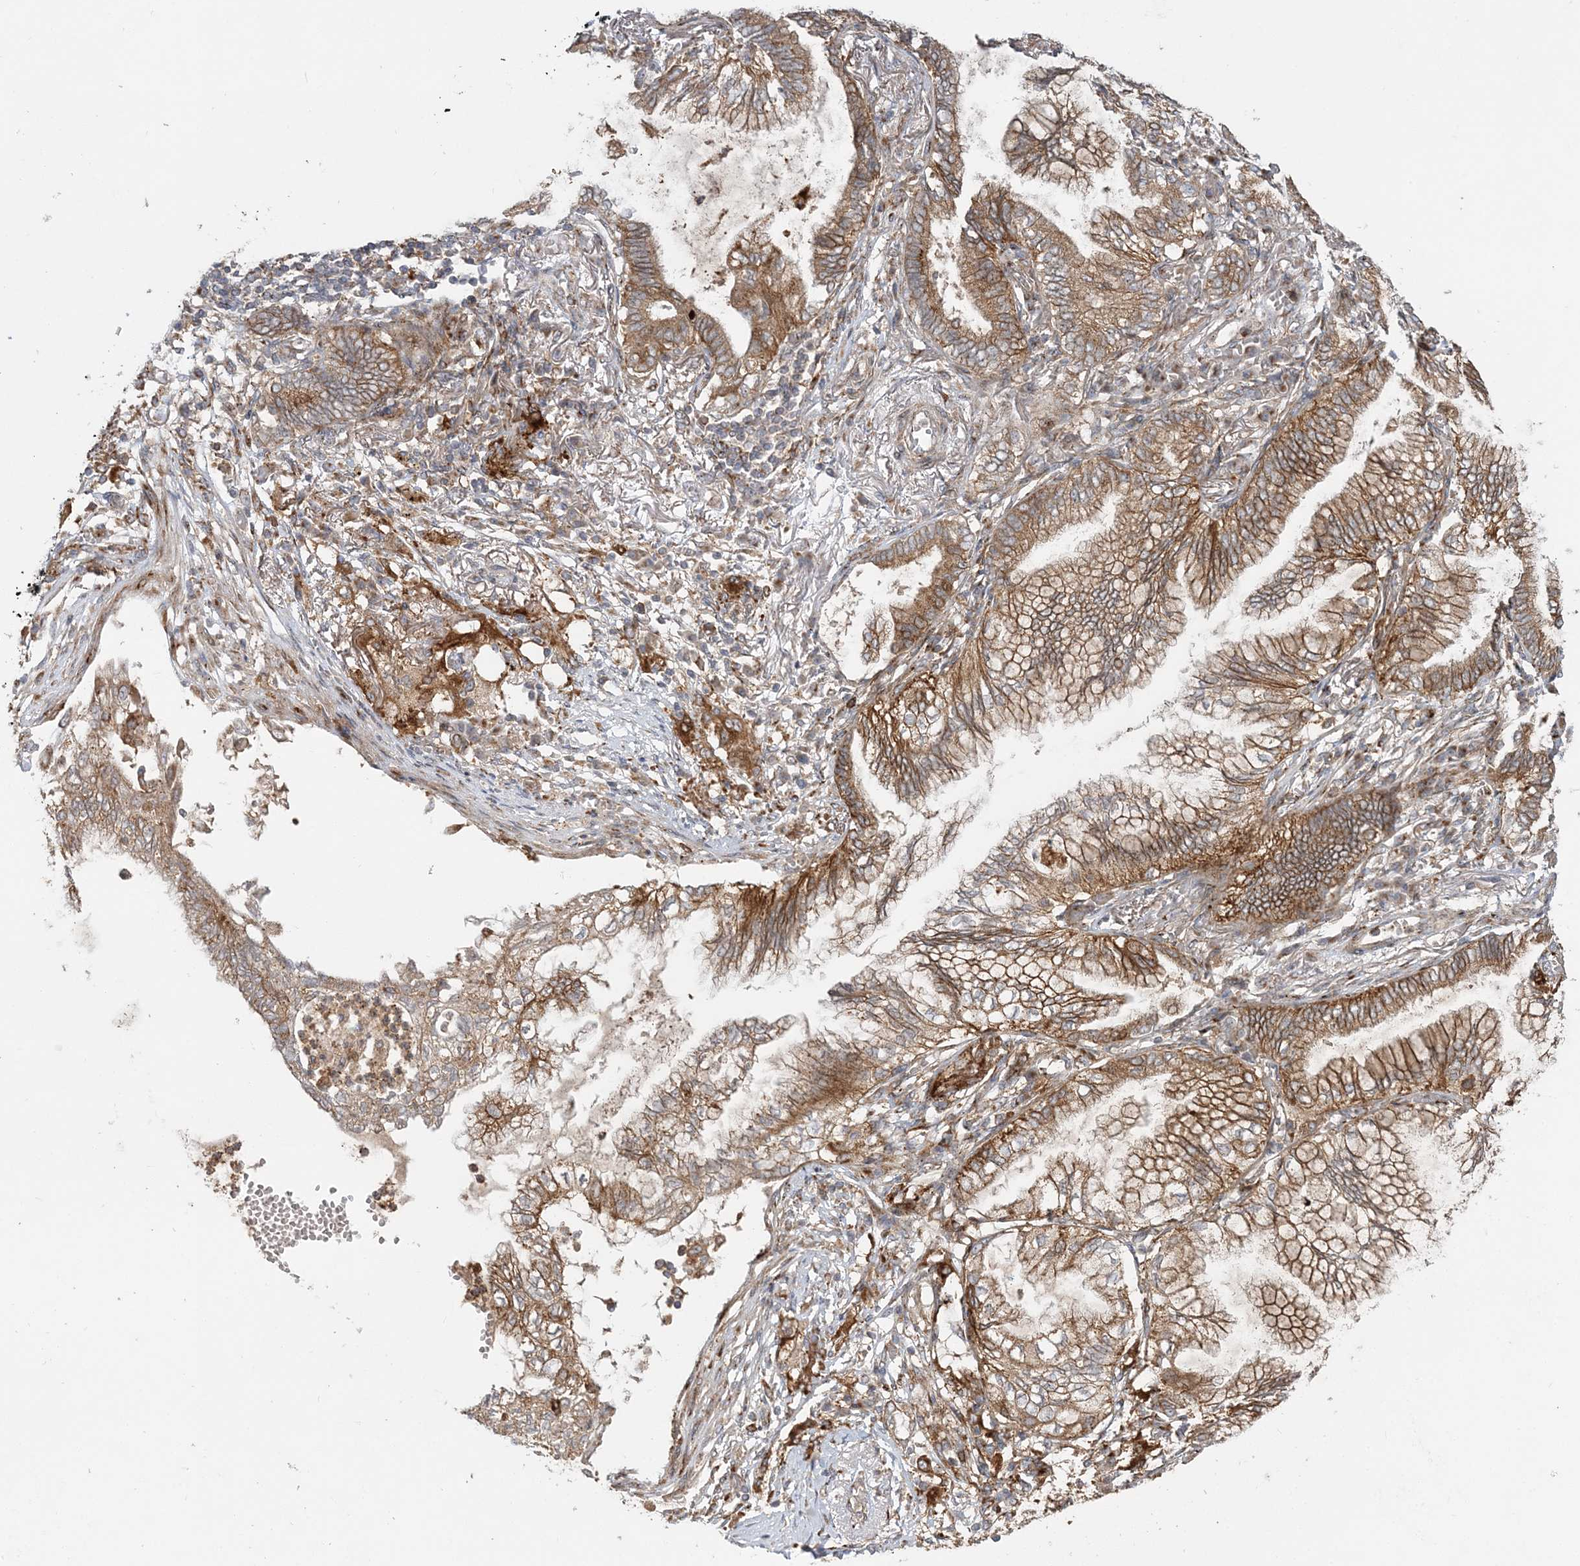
{"staining": {"intensity": "moderate", "quantity": ">75%", "location": "cytoplasmic/membranous"}, "tissue": "lung cancer", "cell_type": "Tumor cells", "image_type": "cancer", "snomed": [{"axis": "morphology", "description": "Adenocarcinoma, NOS"}, {"axis": "topography", "description": "Lung"}], "caption": "Immunohistochemistry (IHC) (DAB) staining of lung cancer shows moderate cytoplasmic/membranous protein staining in about >75% of tumor cells. (DAB (3,3'-diaminobenzidine) = brown stain, brightfield microscopy at high magnification).", "gene": "ABCC3", "patient": {"sex": "female", "age": 70}}